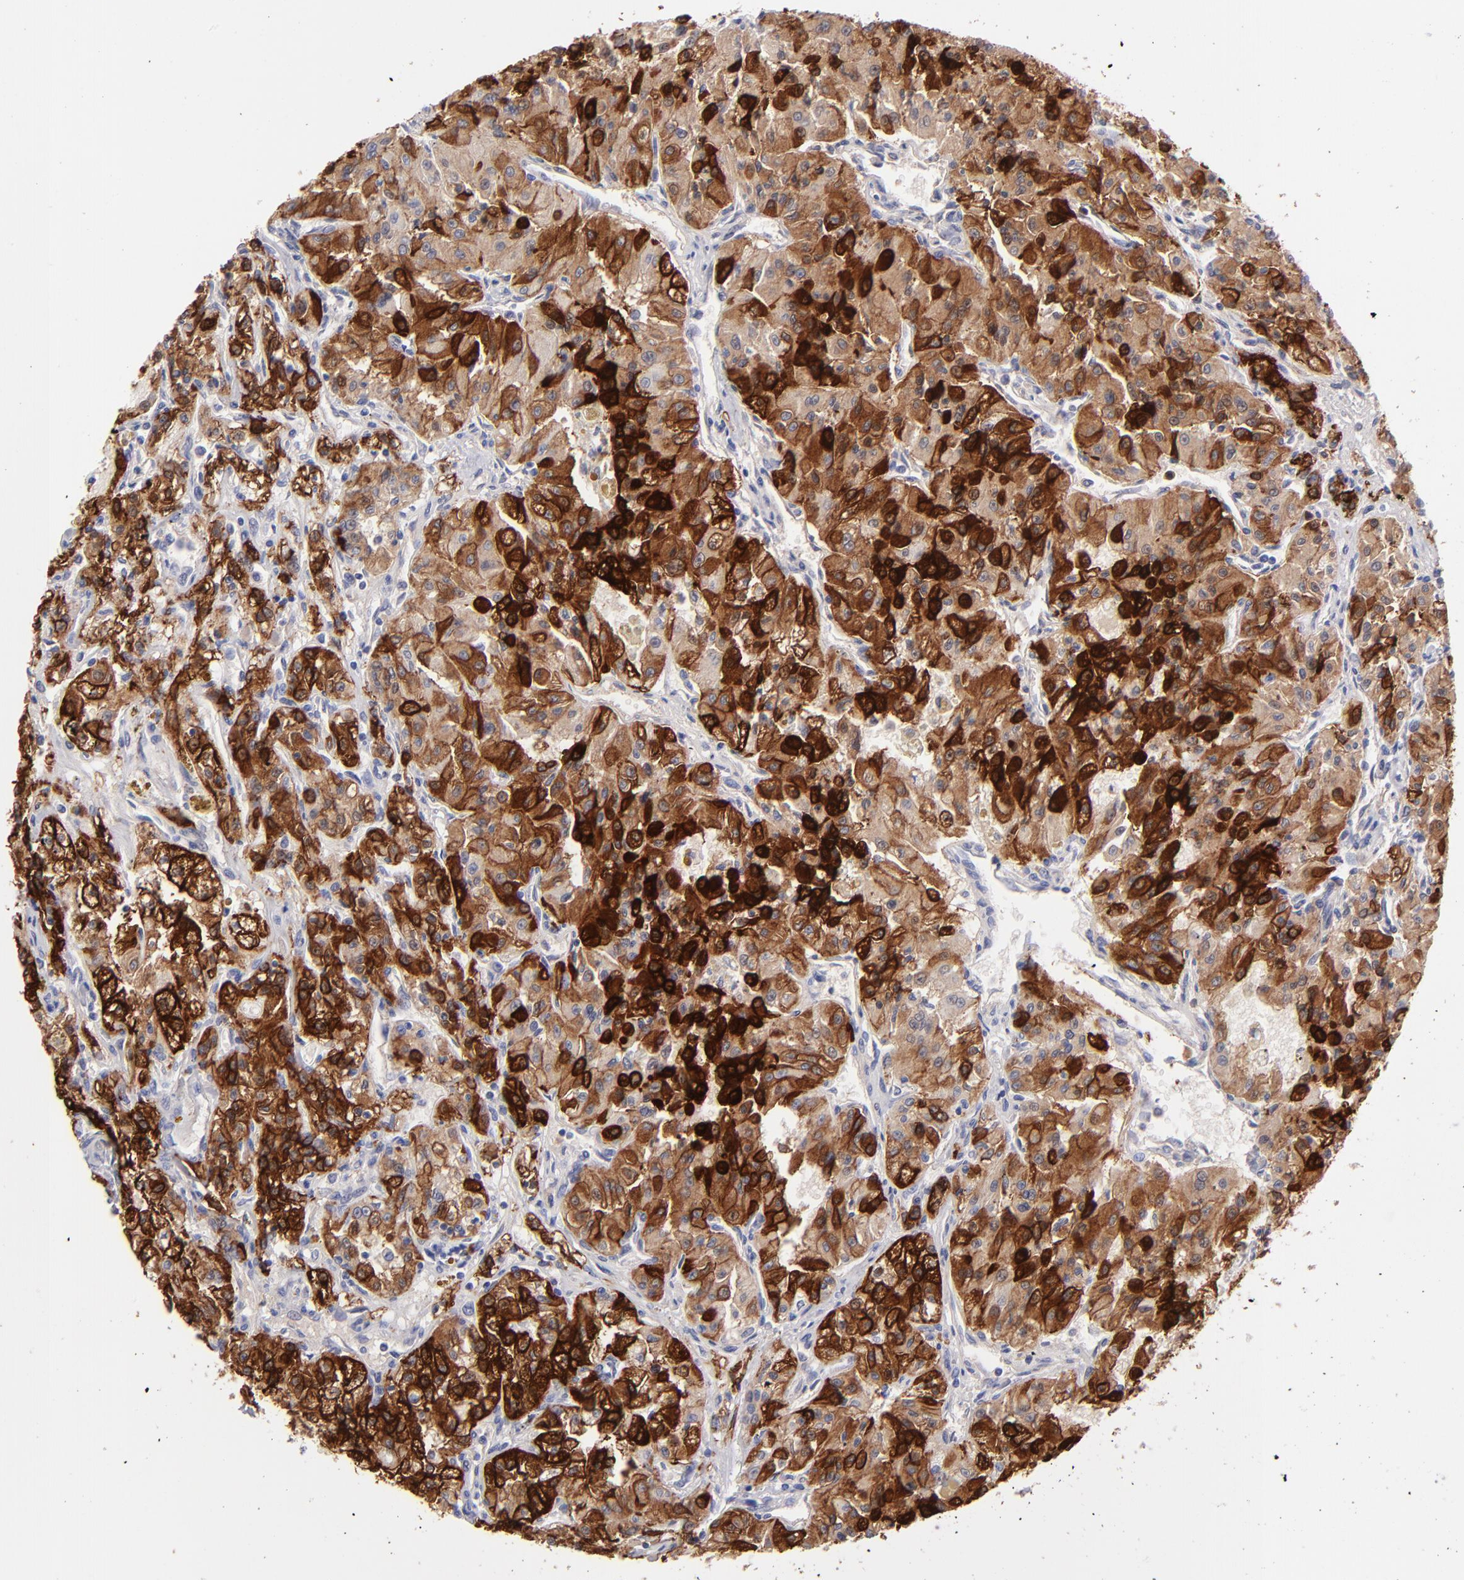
{"staining": {"intensity": "strong", "quantity": ">75%", "location": "cytoplasmic/membranous"}, "tissue": "renal cancer", "cell_type": "Tumor cells", "image_type": "cancer", "snomed": [{"axis": "morphology", "description": "Adenocarcinoma, NOS"}, {"axis": "topography", "description": "Kidney"}], "caption": "A photomicrograph showing strong cytoplasmic/membranous positivity in approximately >75% of tumor cells in renal cancer, as visualized by brown immunohistochemical staining.", "gene": "AHNAK2", "patient": {"sex": "male", "age": 78}}